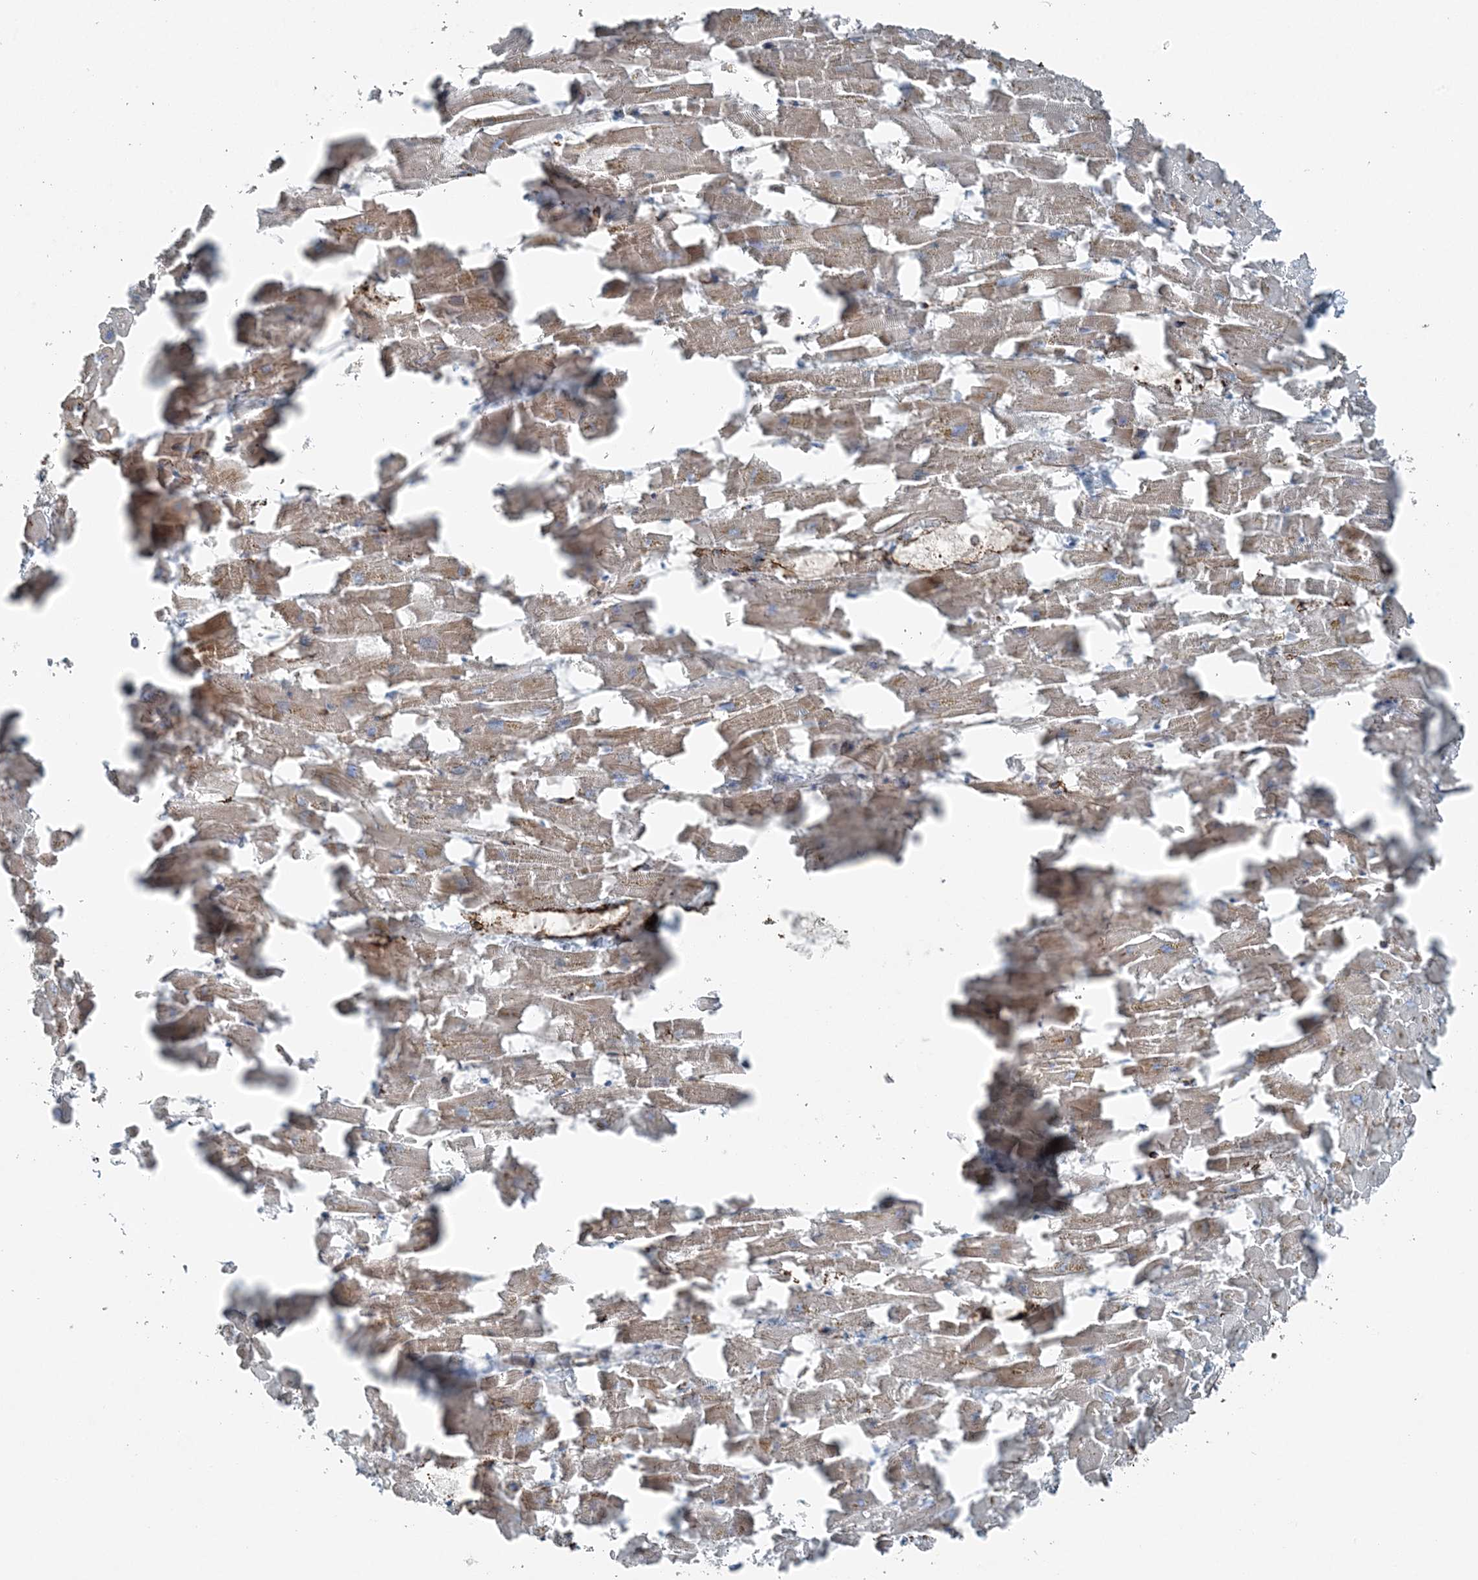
{"staining": {"intensity": "weak", "quantity": "25%-75%", "location": "cytoplasmic/membranous"}, "tissue": "heart muscle", "cell_type": "Cardiomyocytes", "image_type": "normal", "snomed": [{"axis": "morphology", "description": "Normal tissue, NOS"}, {"axis": "topography", "description": "Heart"}], "caption": "Immunohistochemistry of benign human heart muscle displays low levels of weak cytoplasmic/membranous expression in approximately 25%-75% of cardiomyocytes. The protein of interest is stained brown, and the nuclei are stained in blue (DAB IHC with brightfield microscopy, high magnification).", "gene": "ELOVL7", "patient": {"sex": "female", "age": 64}}